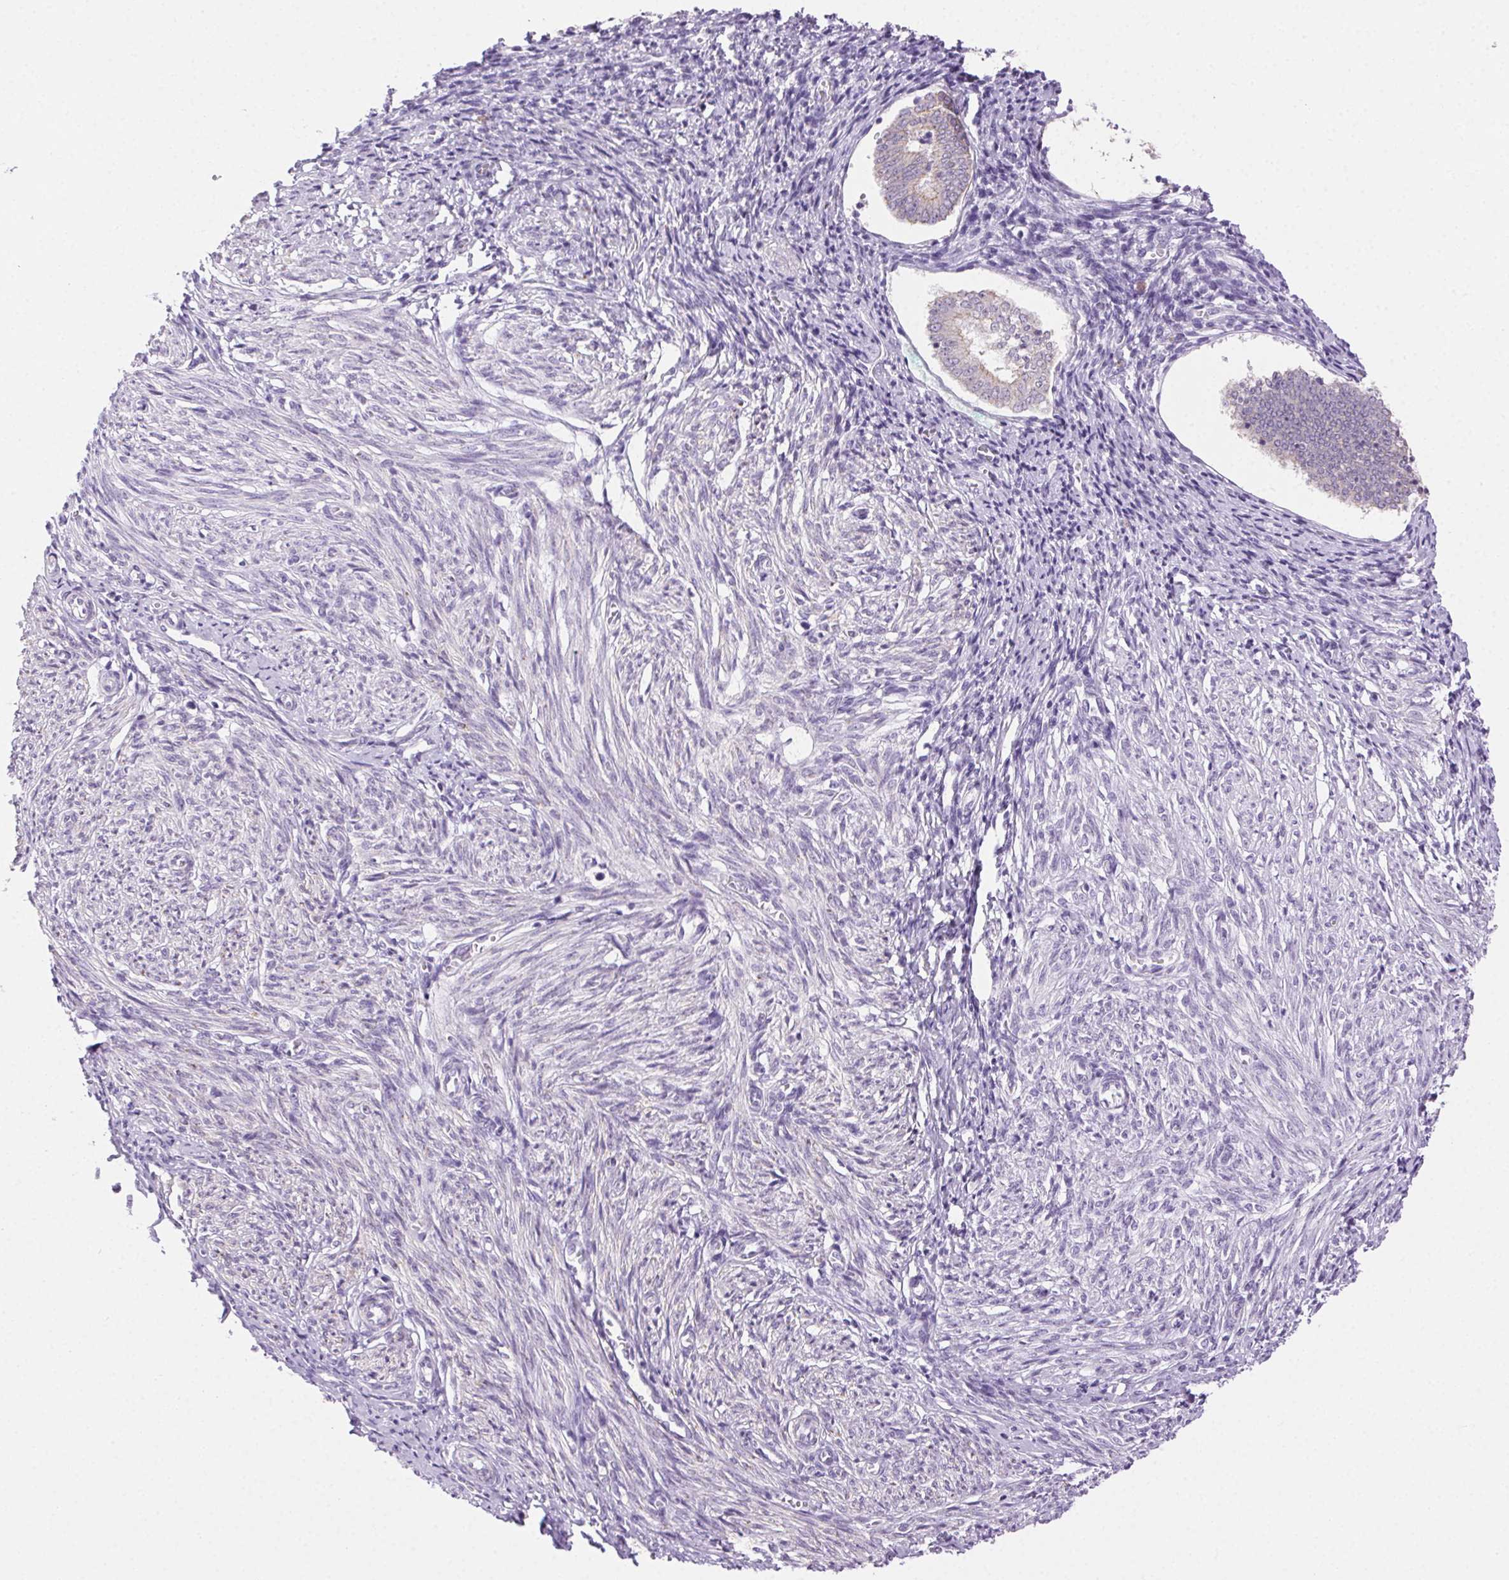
{"staining": {"intensity": "negative", "quantity": "none", "location": "none"}, "tissue": "endometrium", "cell_type": "Cells in endometrial stroma", "image_type": "normal", "snomed": [{"axis": "morphology", "description": "Normal tissue, NOS"}, {"axis": "topography", "description": "Endometrium"}], "caption": "DAB immunohistochemical staining of unremarkable human endometrium displays no significant staining in cells in endometrial stroma.", "gene": "CLDN10", "patient": {"sex": "female", "age": 50}}